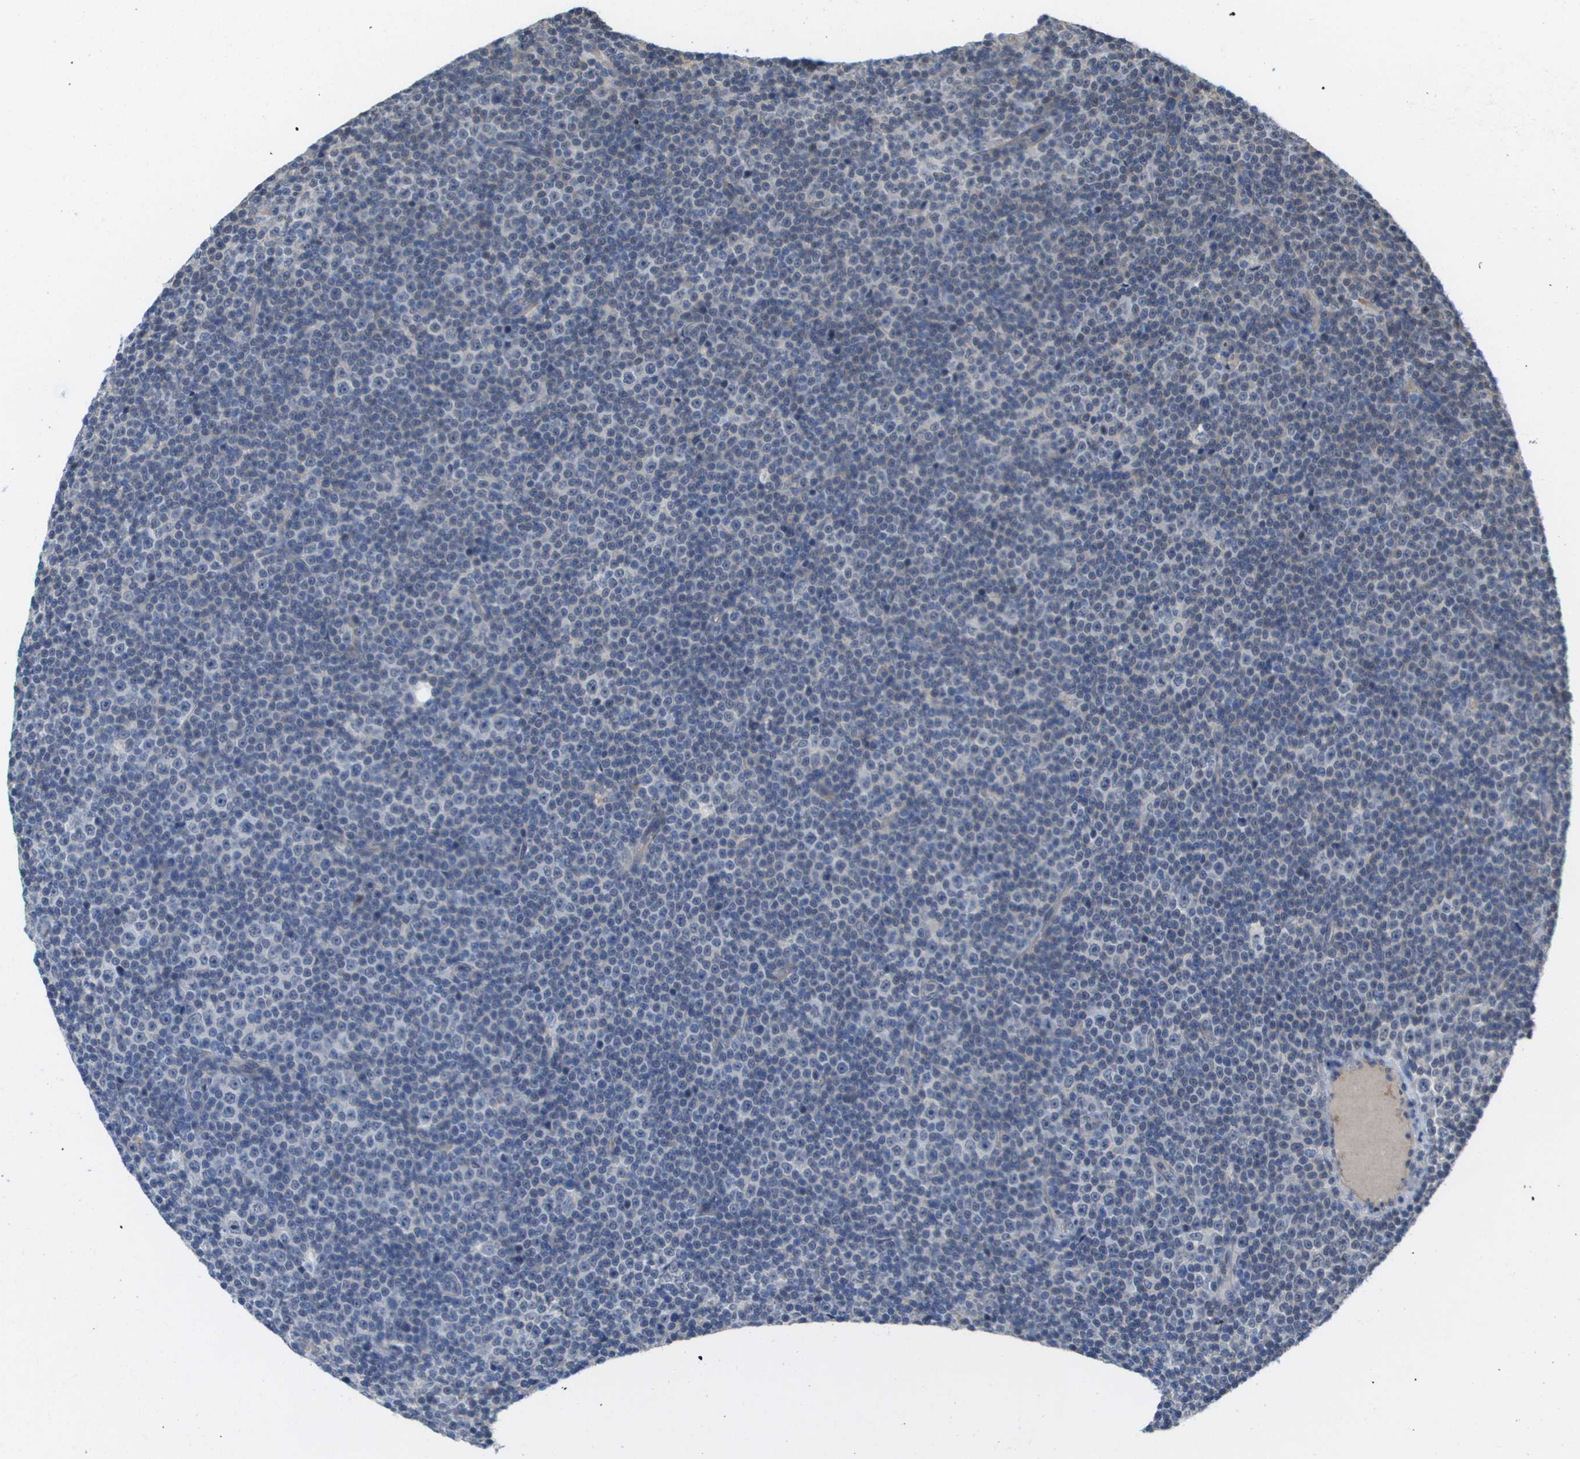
{"staining": {"intensity": "negative", "quantity": "none", "location": "none"}, "tissue": "lymphoma", "cell_type": "Tumor cells", "image_type": "cancer", "snomed": [{"axis": "morphology", "description": "Malignant lymphoma, non-Hodgkin's type, Low grade"}, {"axis": "topography", "description": "Lymph node"}], "caption": "This is an immunohistochemistry (IHC) histopathology image of human low-grade malignant lymphoma, non-Hodgkin's type. There is no expression in tumor cells.", "gene": "RNF112", "patient": {"sex": "female", "age": 67}}